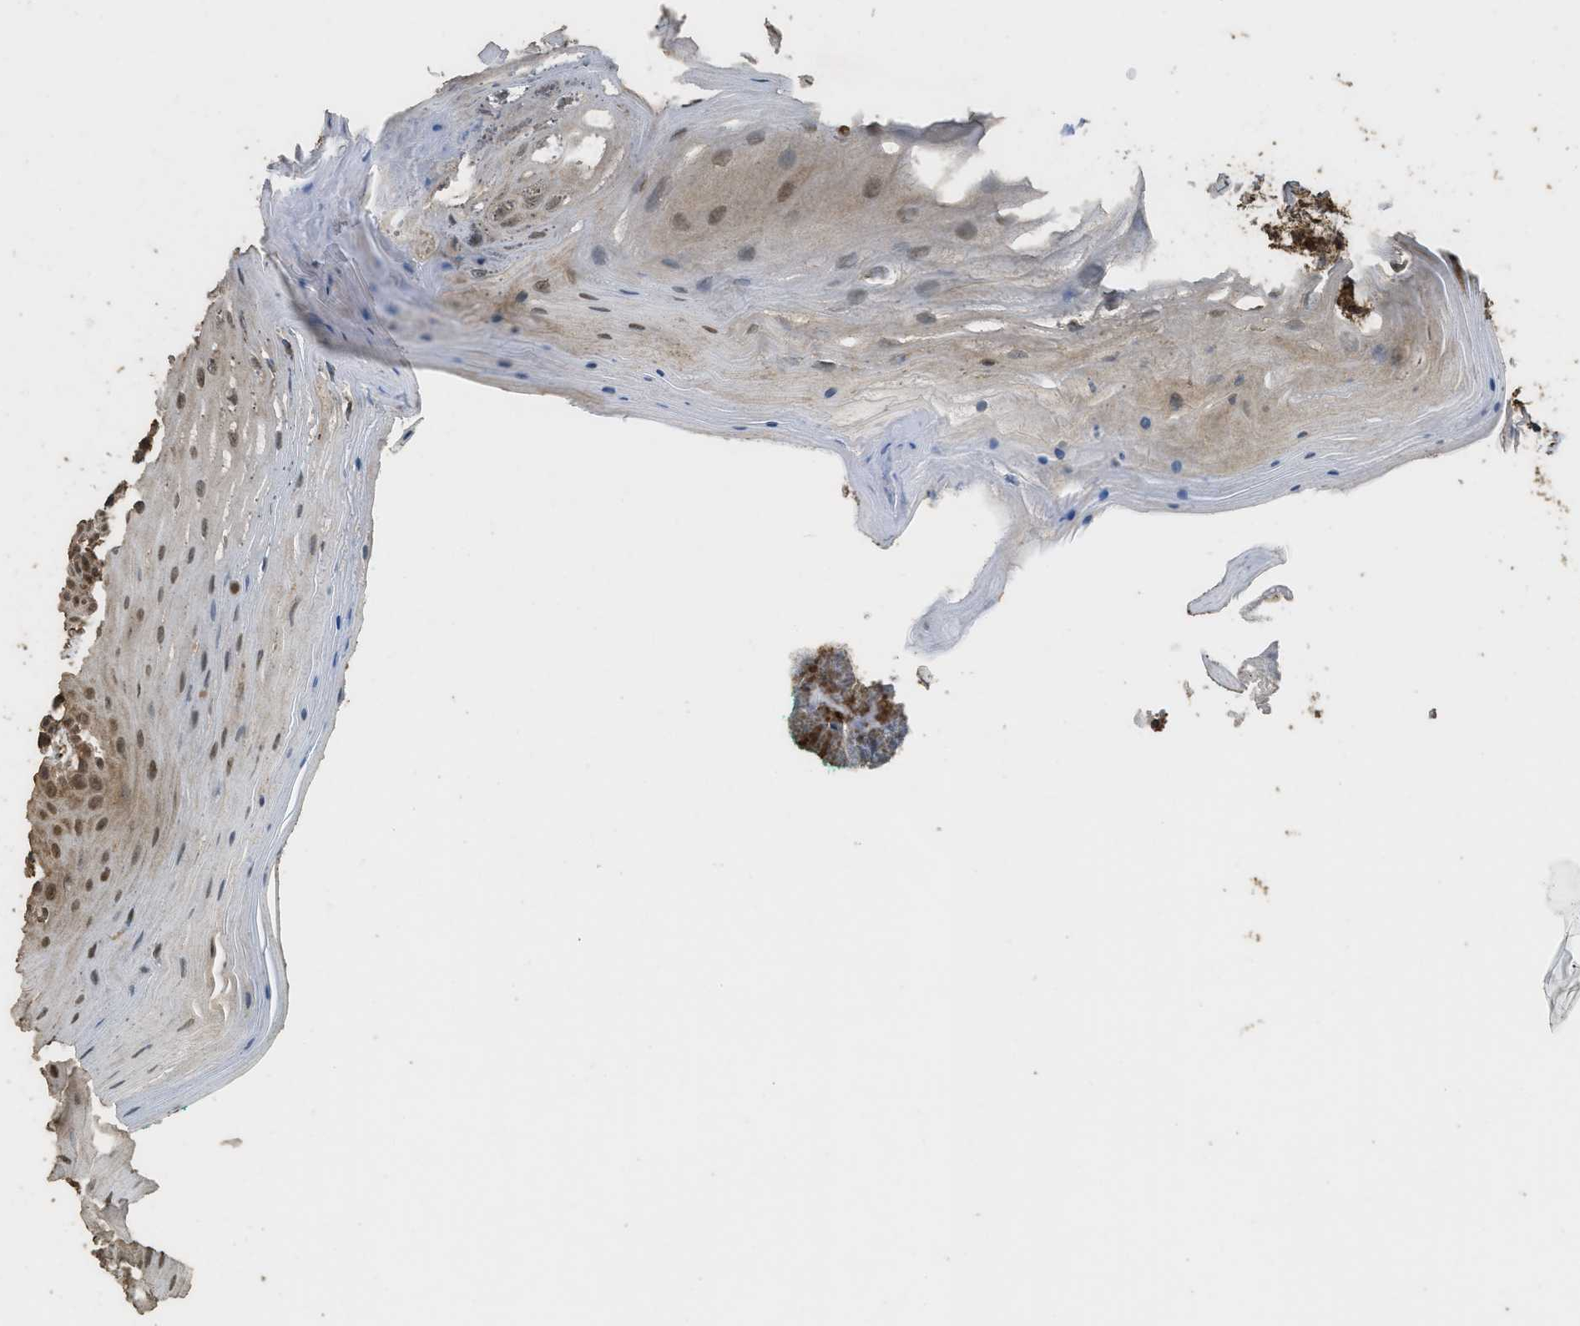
{"staining": {"intensity": "moderate", "quantity": ">75%", "location": "cytoplasmic/membranous,nuclear"}, "tissue": "oral mucosa", "cell_type": "Squamous epithelial cells", "image_type": "normal", "snomed": [{"axis": "morphology", "description": "Normal tissue, NOS"}, {"axis": "topography", "description": "Skeletal muscle"}, {"axis": "topography", "description": "Oral tissue"}], "caption": "Immunohistochemistry of unremarkable oral mucosa exhibits medium levels of moderate cytoplasmic/membranous,nuclear staining in about >75% of squamous epithelial cells.", "gene": "CTPS1", "patient": {"sex": "male", "age": 58}}